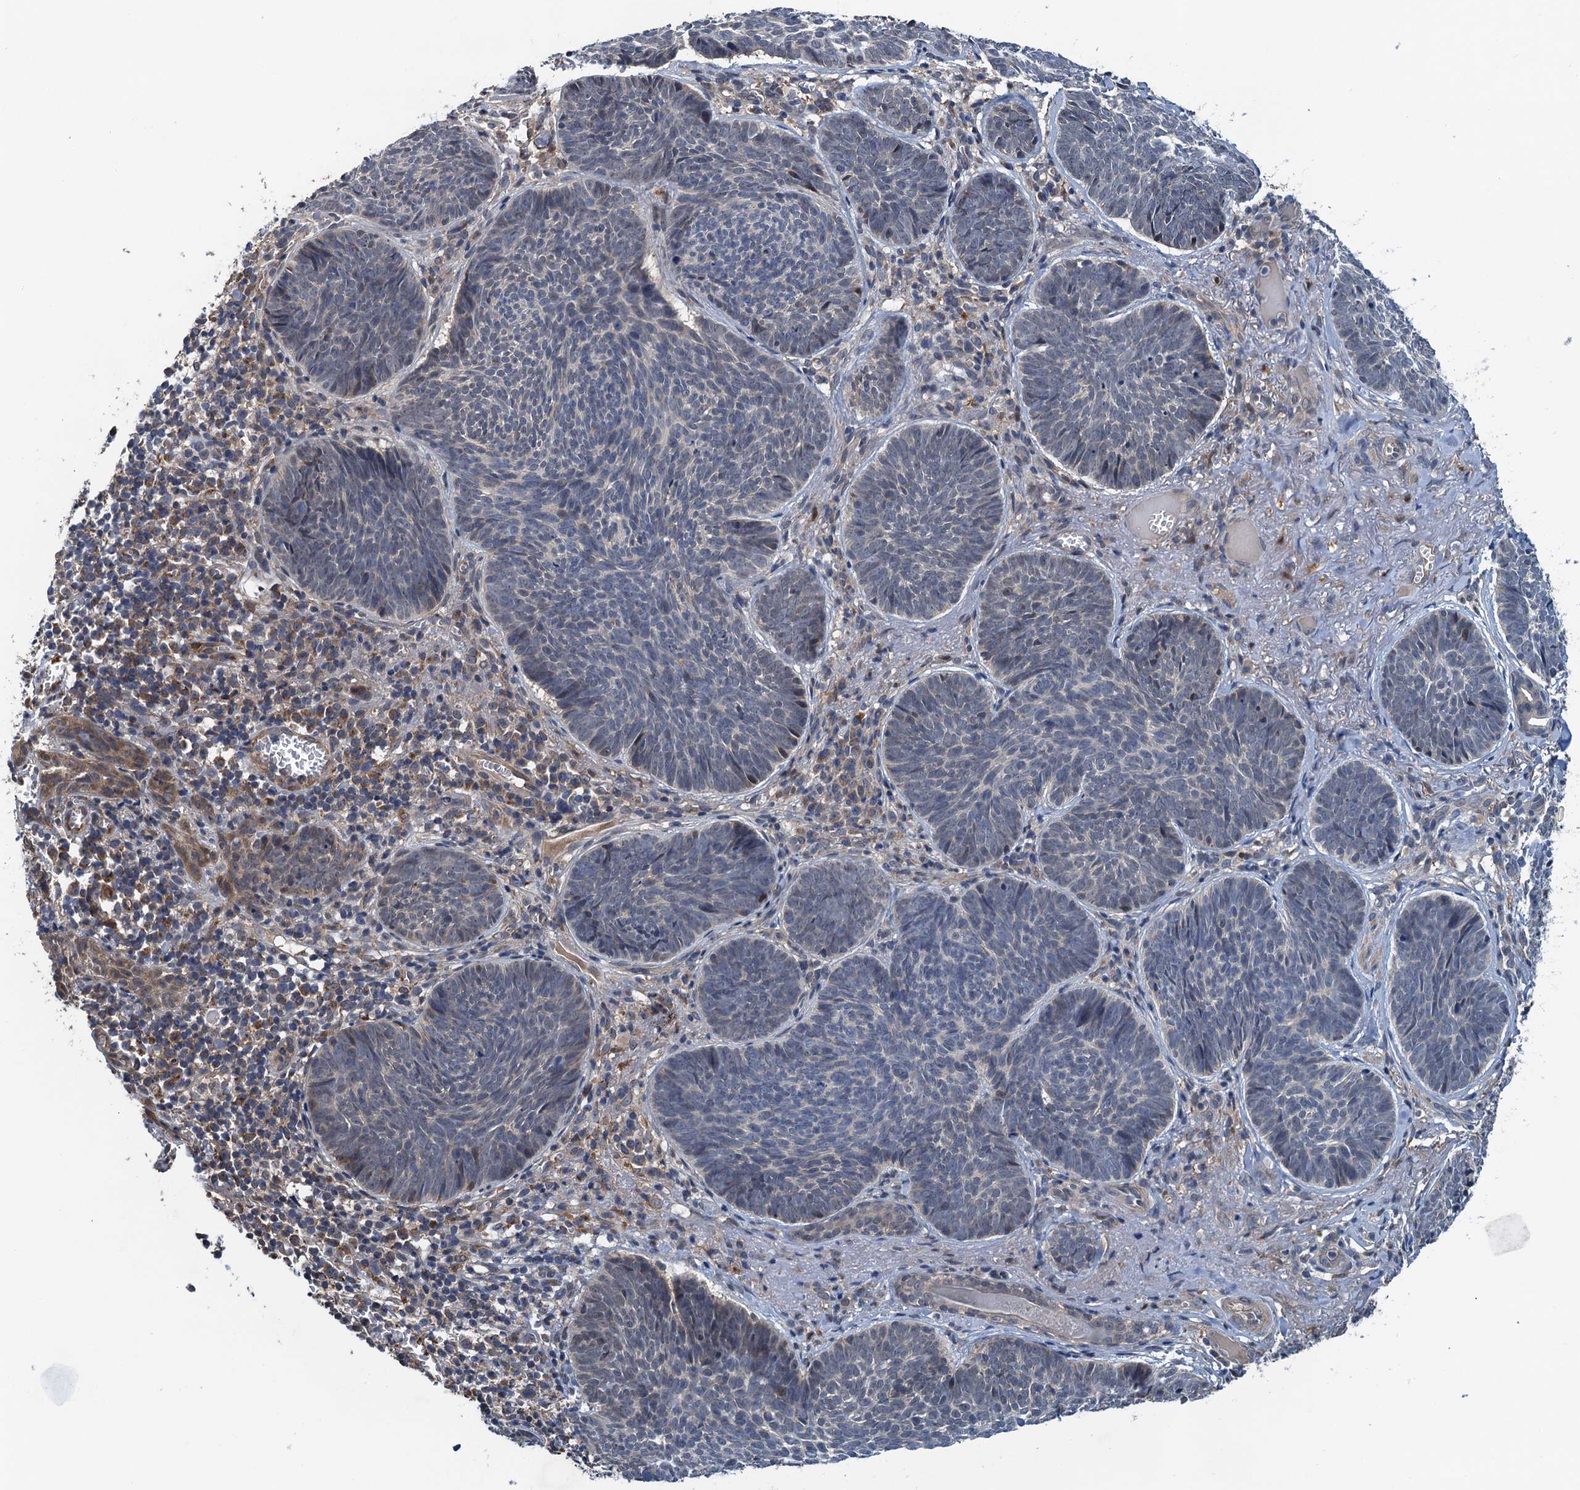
{"staining": {"intensity": "negative", "quantity": "none", "location": "none"}, "tissue": "skin cancer", "cell_type": "Tumor cells", "image_type": "cancer", "snomed": [{"axis": "morphology", "description": "Basal cell carcinoma"}, {"axis": "topography", "description": "Skin"}], "caption": "DAB (3,3'-diaminobenzidine) immunohistochemical staining of skin cancer shows no significant positivity in tumor cells.", "gene": "ZNF606", "patient": {"sex": "female", "age": 74}}